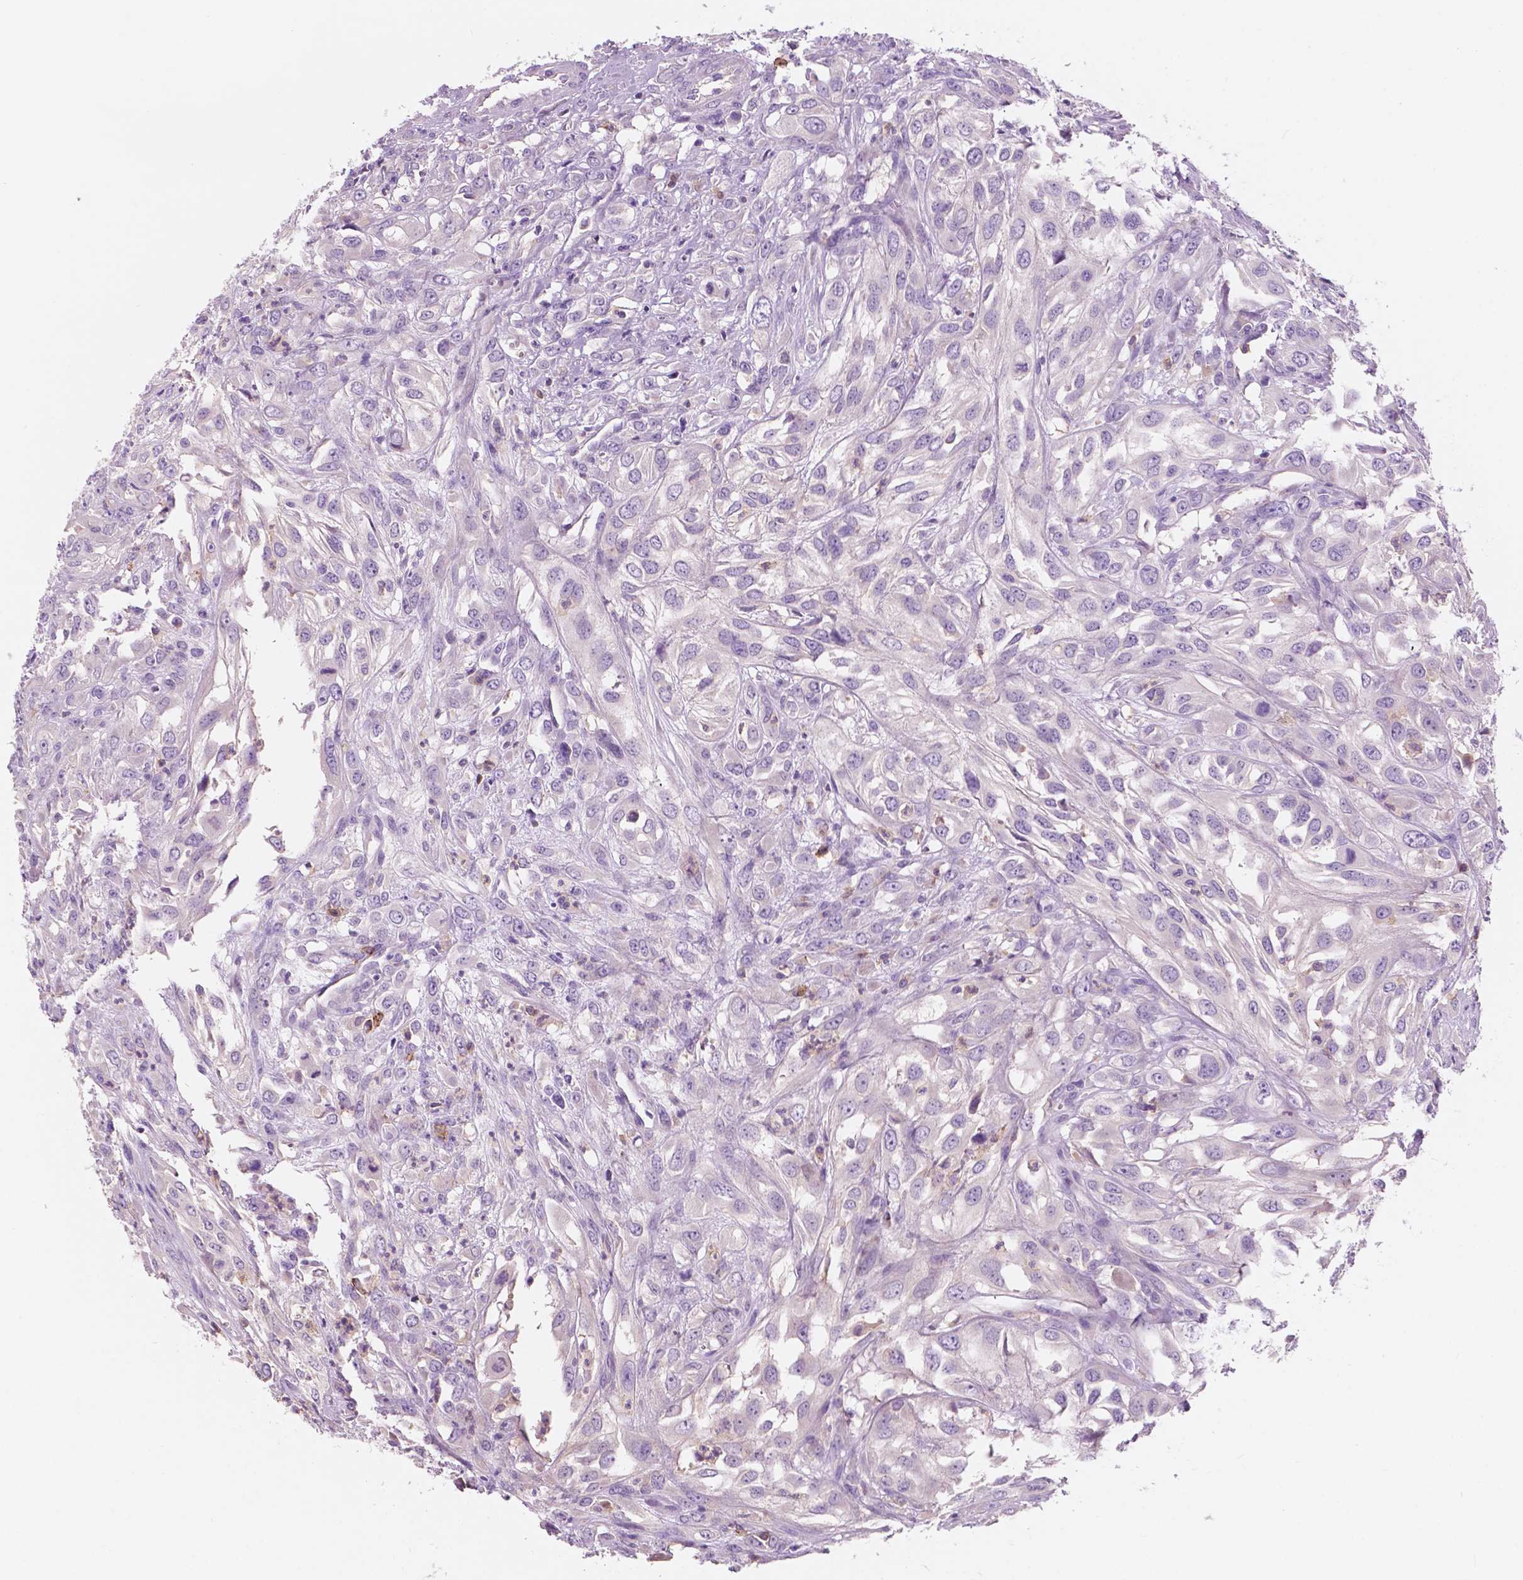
{"staining": {"intensity": "negative", "quantity": "none", "location": "none"}, "tissue": "urothelial cancer", "cell_type": "Tumor cells", "image_type": "cancer", "snomed": [{"axis": "morphology", "description": "Urothelial carcinoma, High grade"}, {"axis": "topography", "description": "Urinary bladder"}], "caption": "Tumor cells are negative for brown protein staining in high-grade urothelial carcinoma.", "gene": "SEMA4A", "patient": {"sex": "male", "age": 67}}